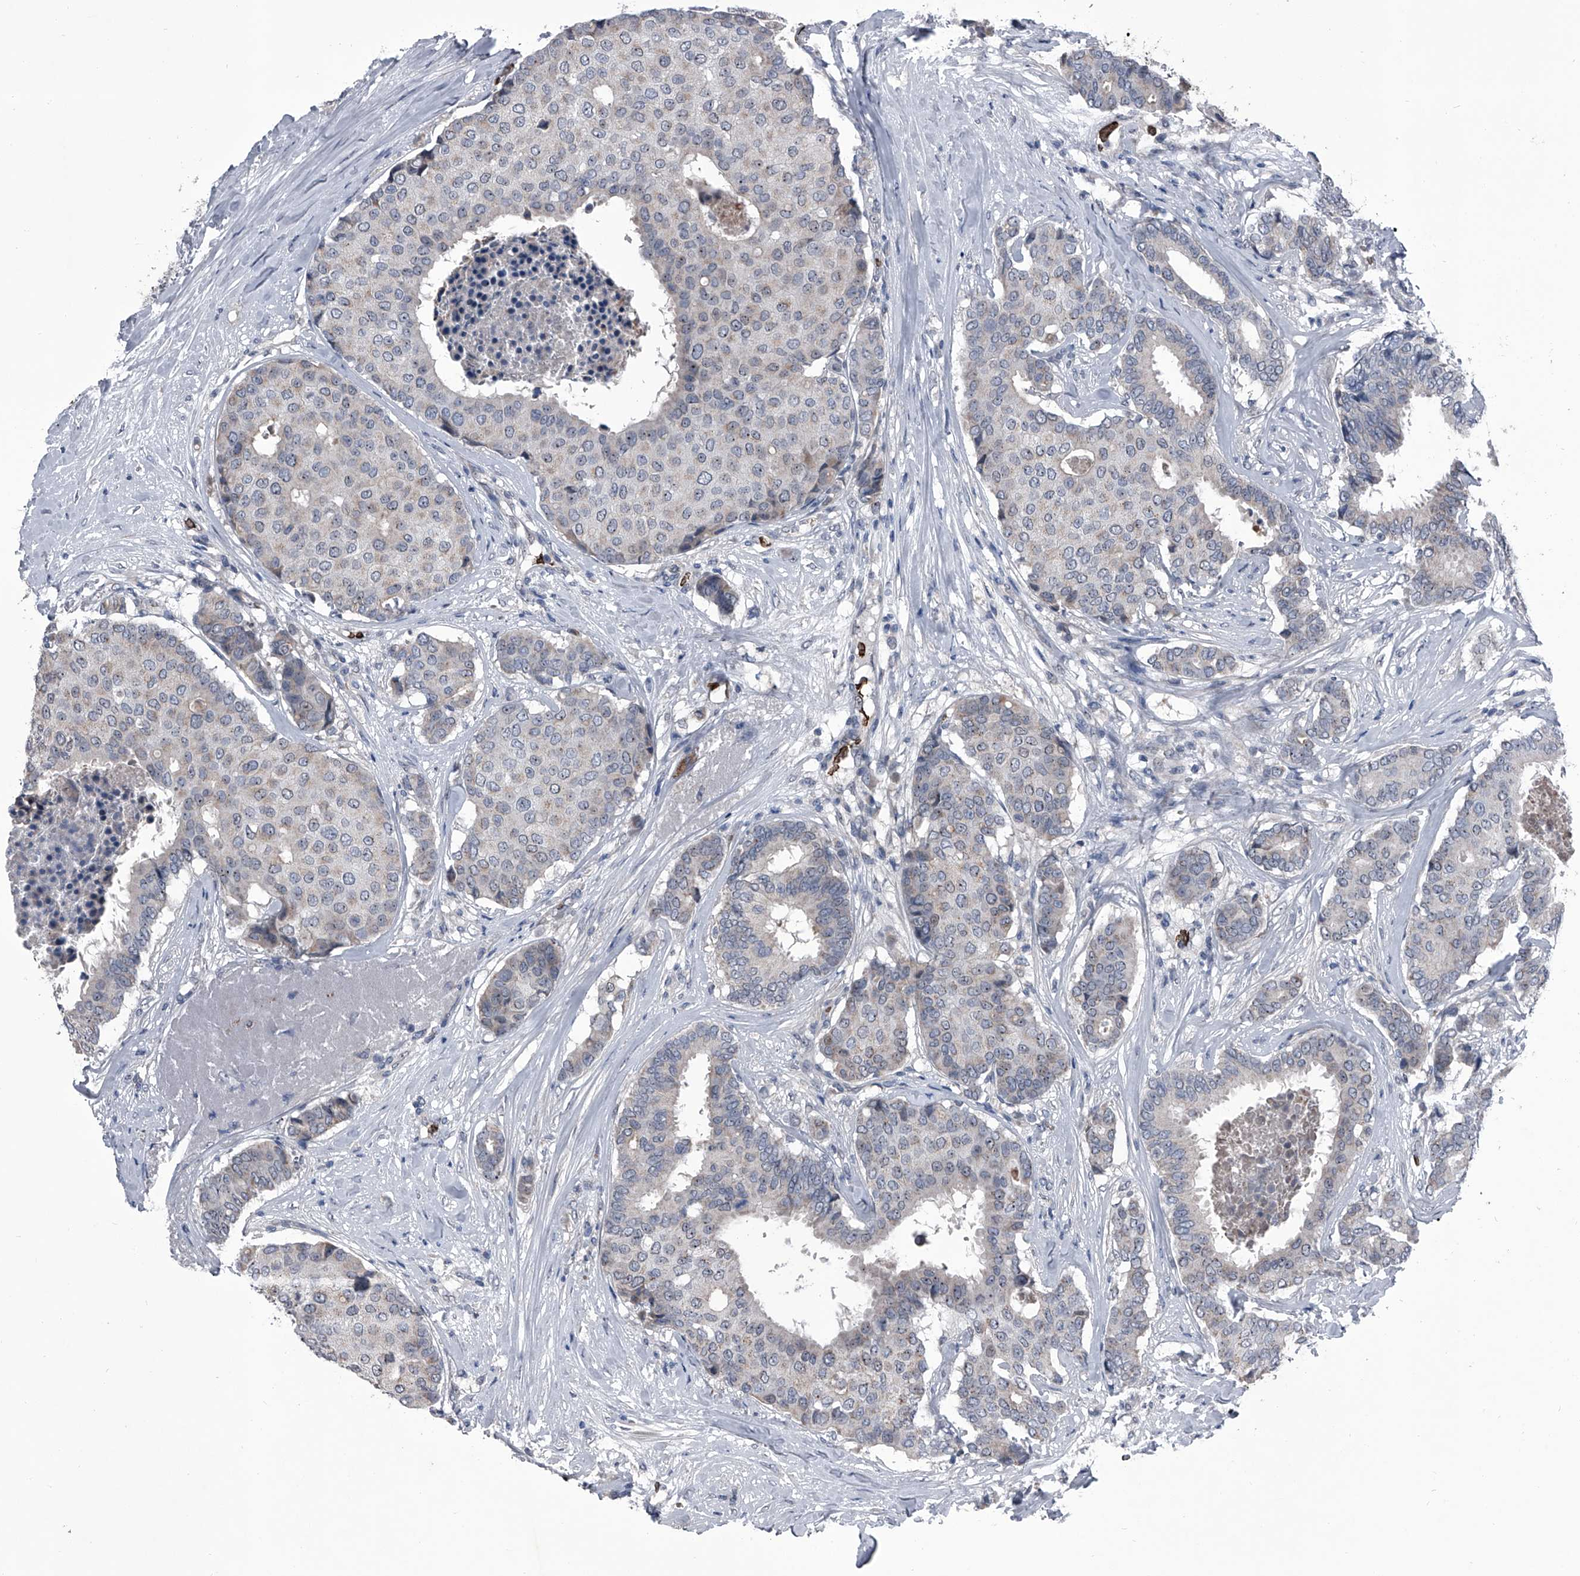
{"staining": {"intensity": "negative", "quantity": "none", "location": "none"}, "tissue": "breast cancer", "cell_type": "Tumor cells", "image_type": "cancer", "snomed": [{"axis": "morphology", "description": "Duct carcinoma"}, {"axis": "topography", "description": "Breast"}], "caption": "Human infiltrating ductal carcinoma (breast) stained for a protein using immunohistochemistry (IHC) exhibits no expression in tumor cells.", "gene": "CEP85L", "patient": {"sex": "female", "age": 75}}